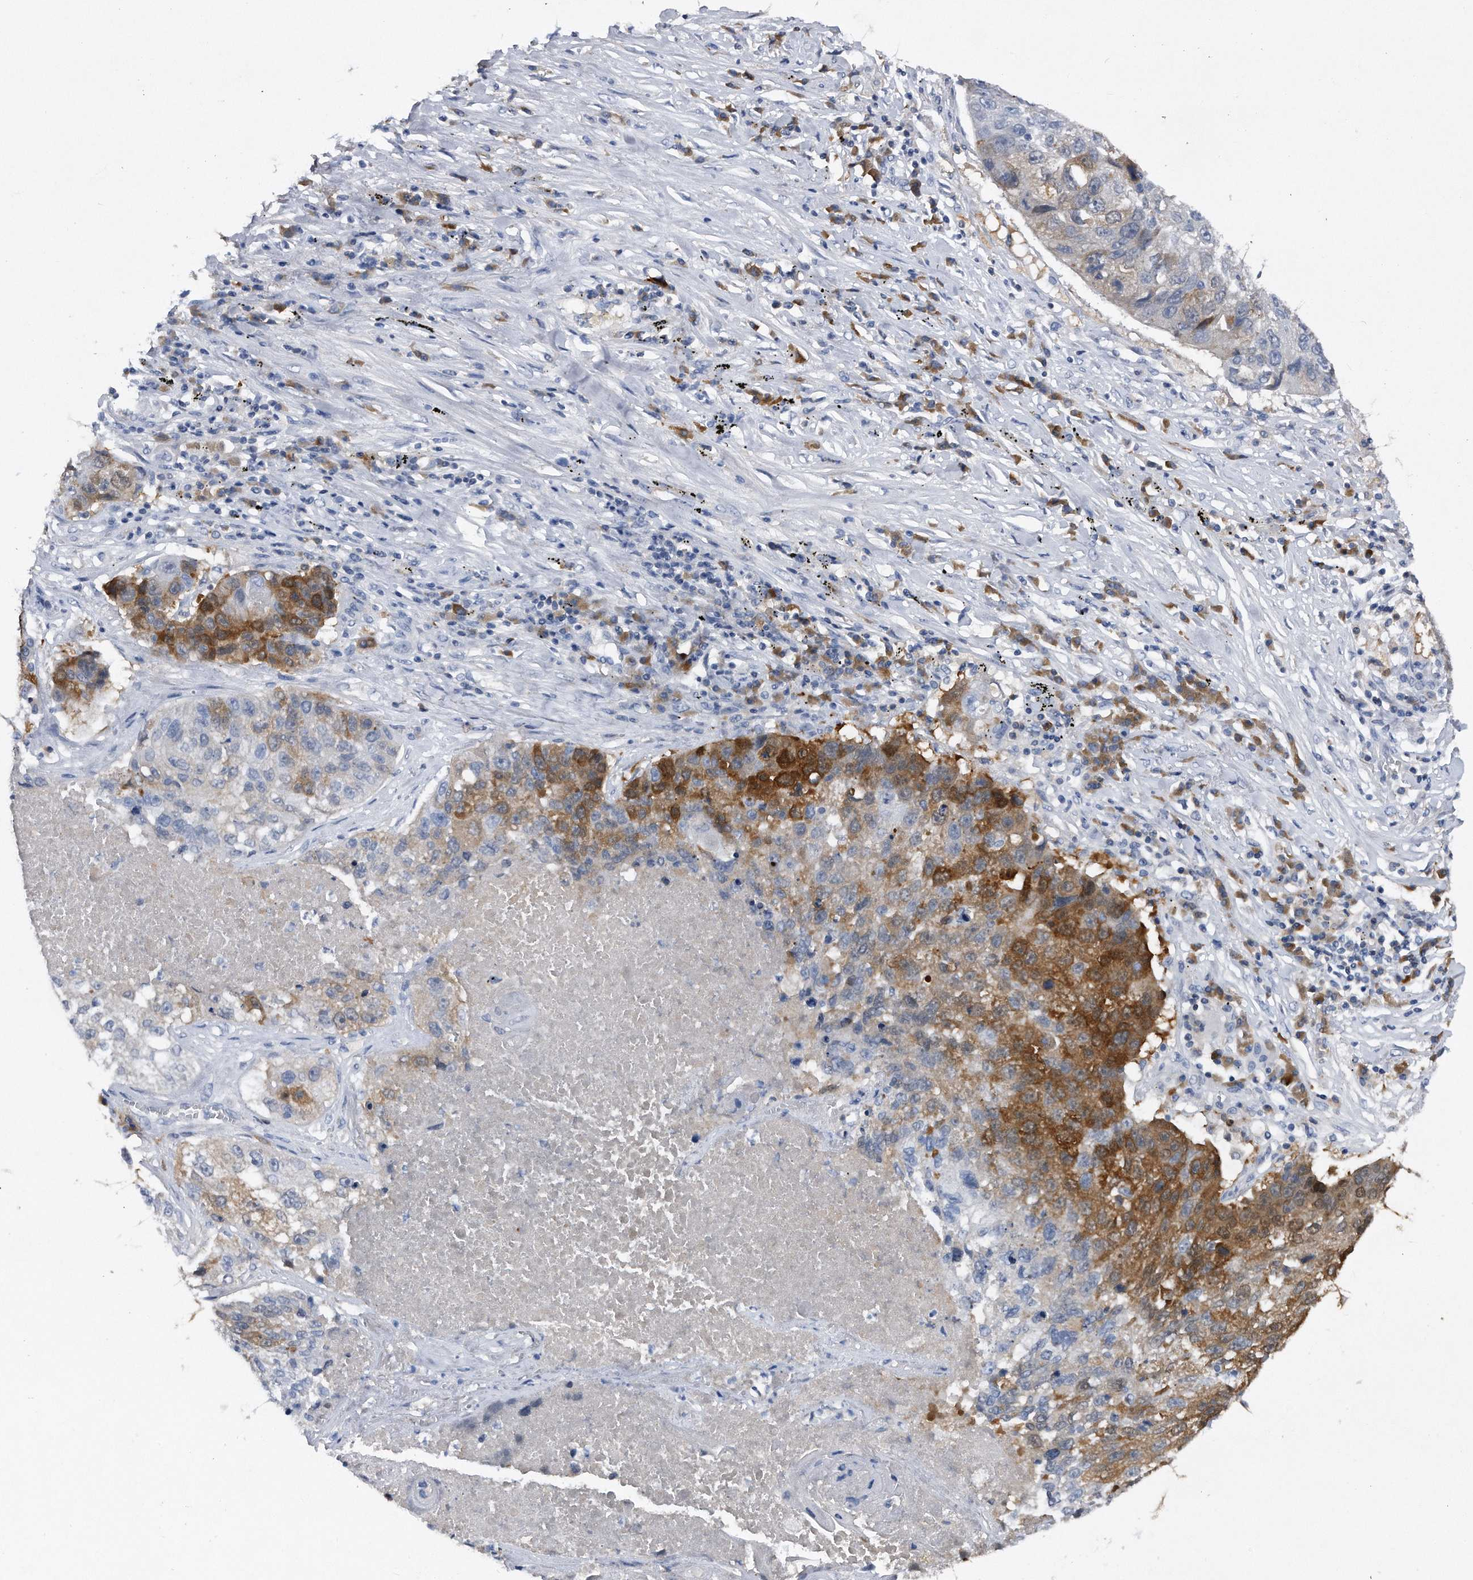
{"staining": {"intensity": "moderate", "quantity": "25%-75%", "location": "cytoplasmic/membranous"}, "tissue": "lung cancer", "cell_type": "Tumor cells", "image_type": "cancer", "snomed": [{"axis": "morphology", "description": "Squamous cell carcinoma, NOS"}, {"axis": "topography", "description": "Lung"}], "caption": "DAB immunohistochemical staining of human squamous cell carcinoma (lung) exhibits moderate cytoplasmic/membranous protein positivity in about 25%-75% of tumor cells.", "gene": "ASNS", "patient": {"sex": "male", "age": 61}}